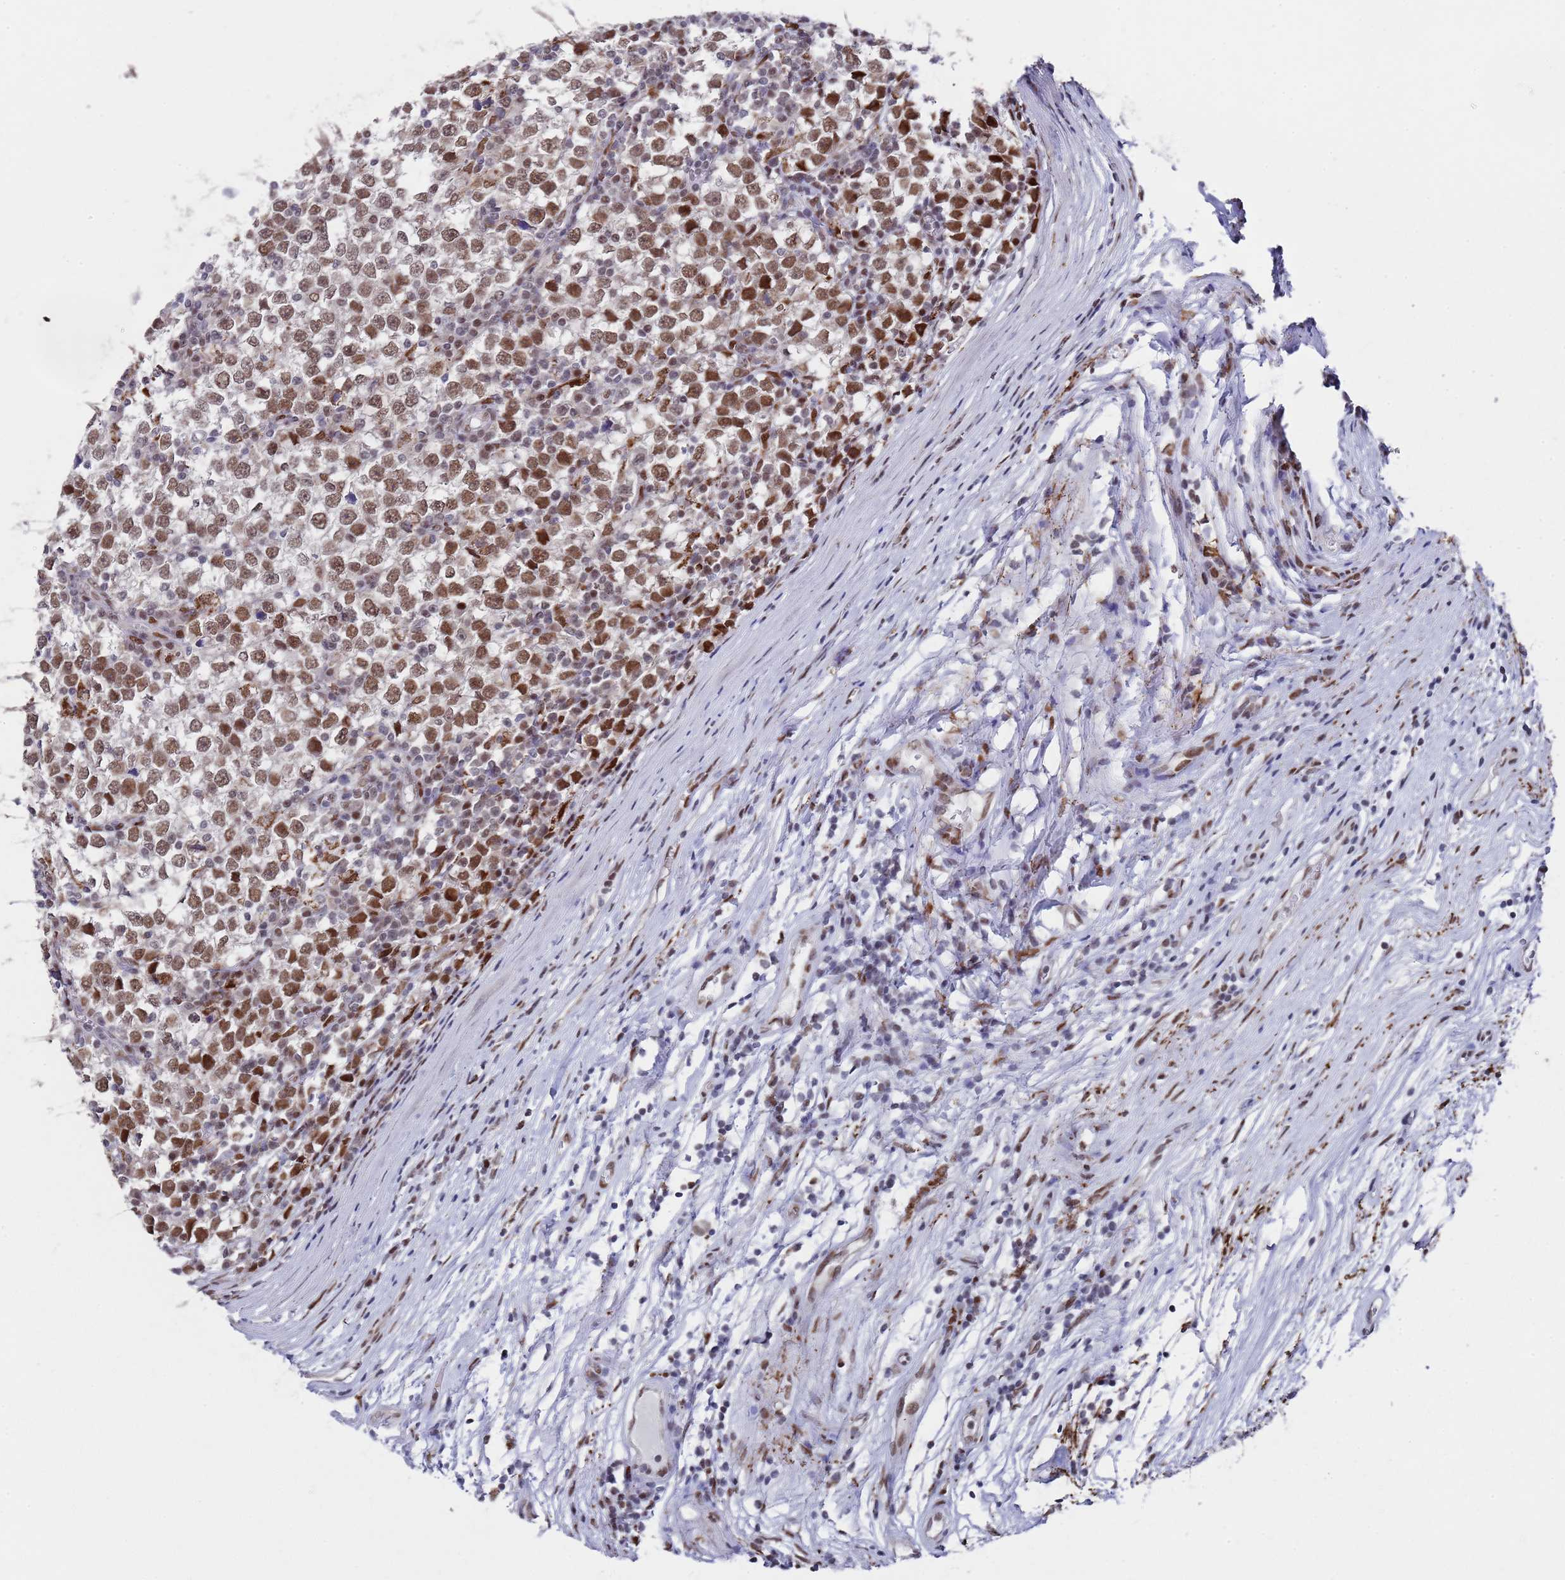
{"staining": {"intensity": "moderate", "quantity": ">75%", "location": "nuclear"}, "tissue": "testis cancer", "cell_type": "Tumor cells", "image_type": "cancer", "snomed": [{"axis": "morphology", "description": "Seminoma, NOS"}, {"axis": "topography", "description": "Testis"}], "caption": "Immunohistochemical staining of human testis cancer (seminoma) displays medium levels of moderate nuclear protein staining in about >75% of tumor cells.", "gene": "COPS6", "patient": {"sex": "male", "age": 65}}